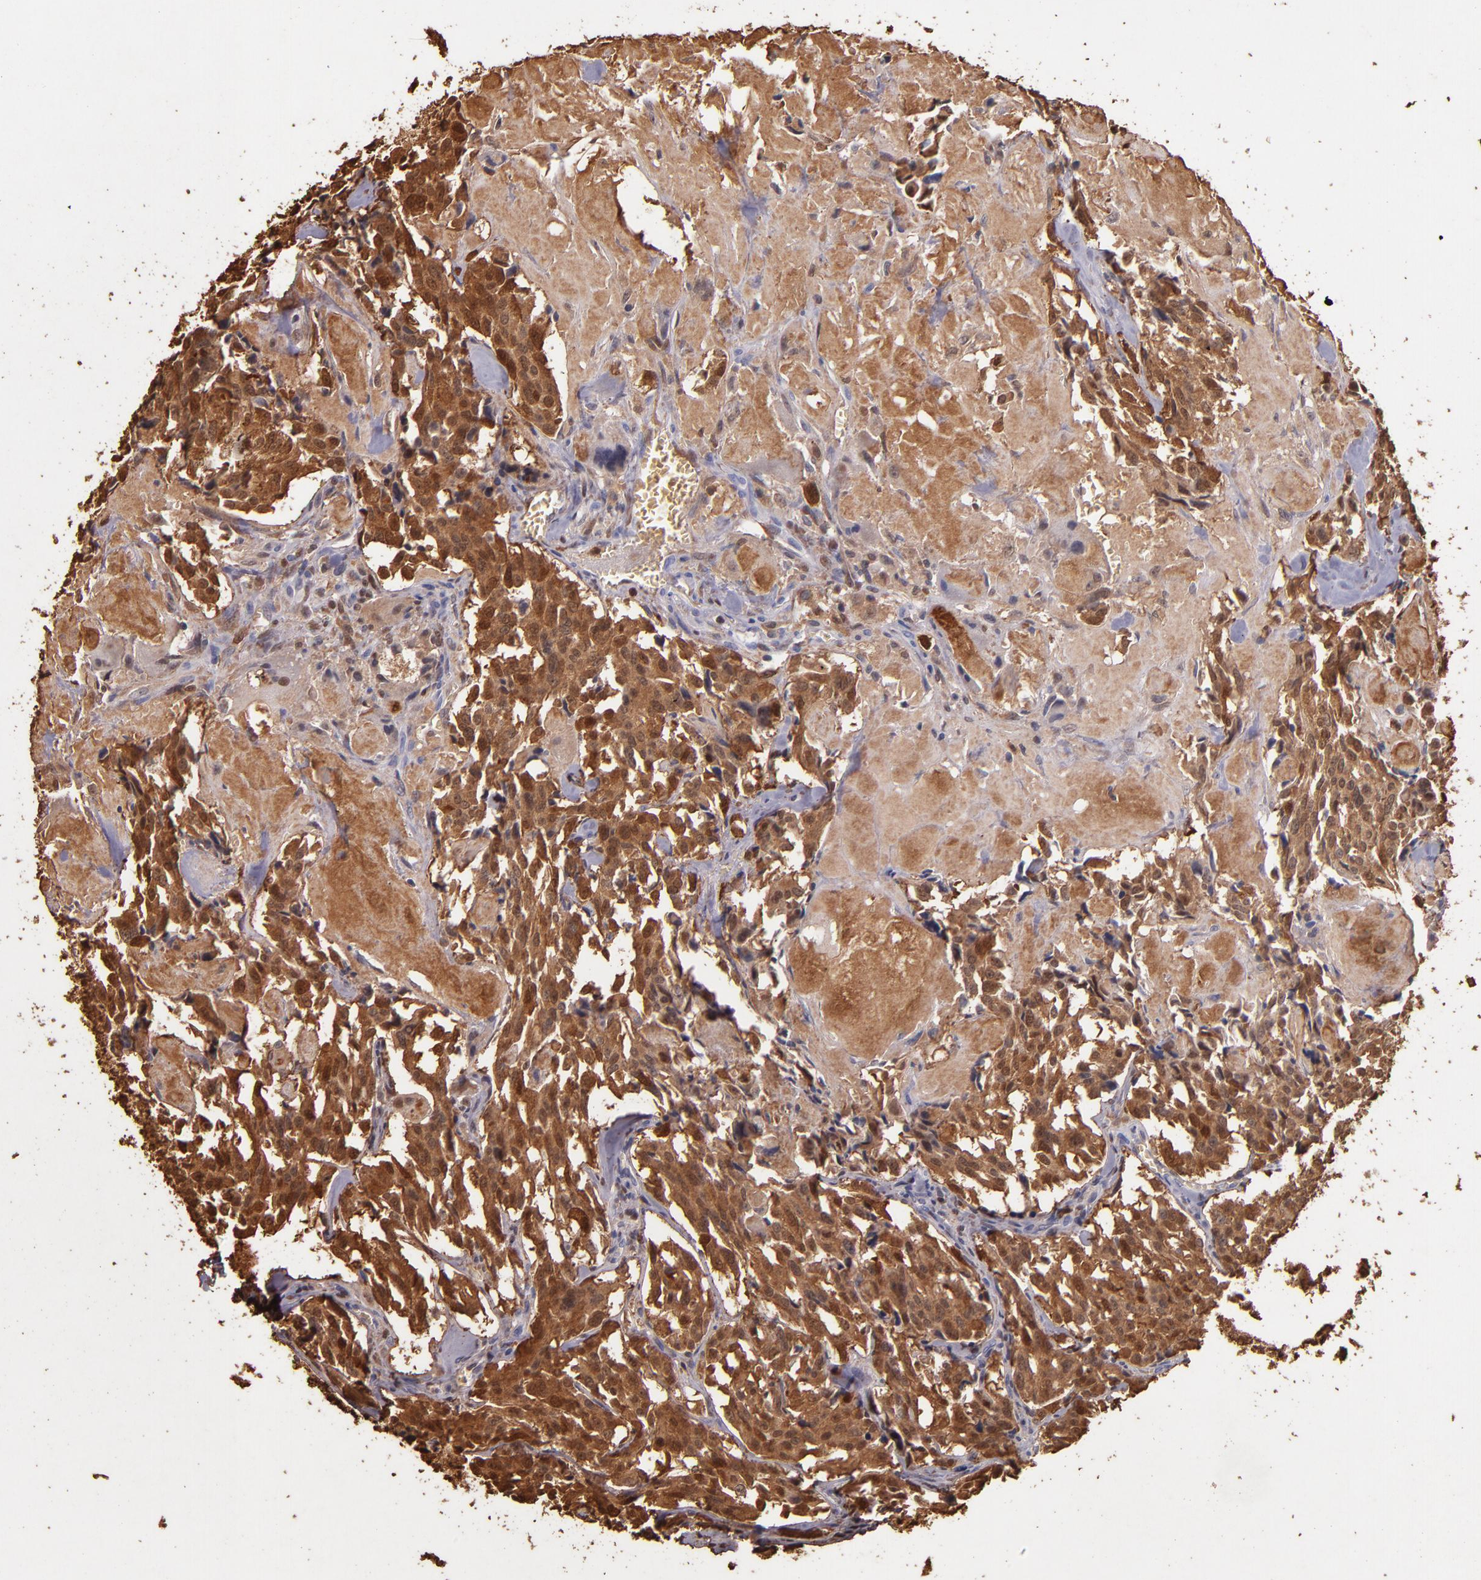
{"staining": {"intensity": "strong", "quantity": ">75%", "location": "cytoplasmic/membranous,nuclear"}, "tissue": "thyroid cancer", "cell_type": "Tumor cells", "image_type": "cancer", "snomed": [{"axis": "morphology", "description": "Carcinoma, NOS"}, {"axis": "morphology", "description": "Carcinoid, malignant, NOS"}, {"axis": "topography", "description": "Thyroid gland"}], "caption": "Human thyroid cancer (carcinoid (malignant)) stained for a protein (brown) shows strong cytoplasmic/membranous and nuclear positive staining in approximately >75% of tumor cells.", "gene": "S100A6", "patient": {"sex": "male", "age": 33}}